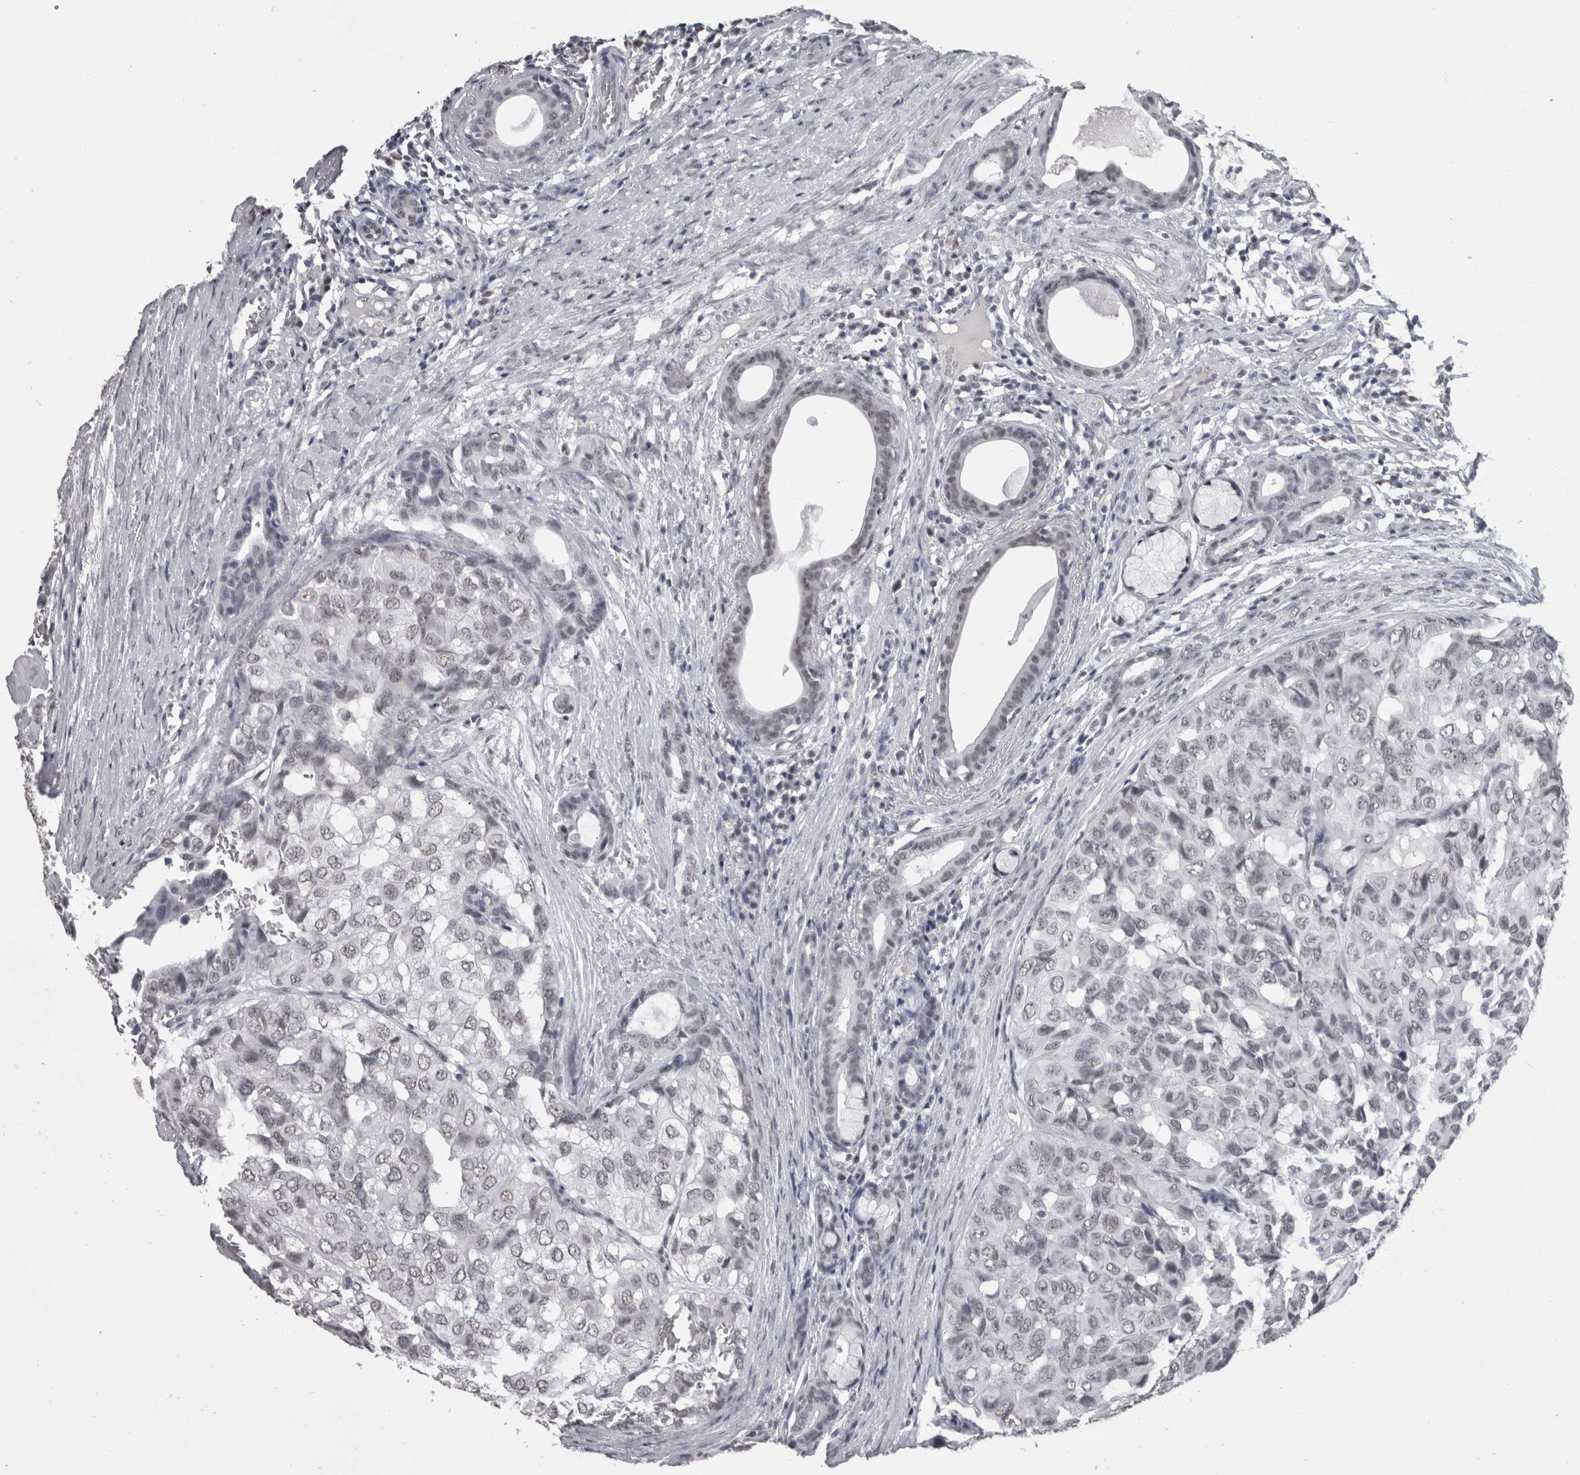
{"staining": {"intensity": "weak", "quantity": ">75%", "location": "nuclear"}, "tissue": "head and neck cancer", "cell_type": "Tumor cells", "image_type": "cancer", "snomed": [{"axis": "morphology", "description": "Adenocarcinoma, NOS"}, {"axis": "topography", "description": "Salivary gland, NOS"}, {"axis": "topography", "description": "Head-Neck"}], "caption": "Tumor cells reveal low levels of weak nuclear expression in approximately >75% of cells in head and neck cancer.", "gene": "DDX17", "patient": {"sex": "female", "age": 76}}